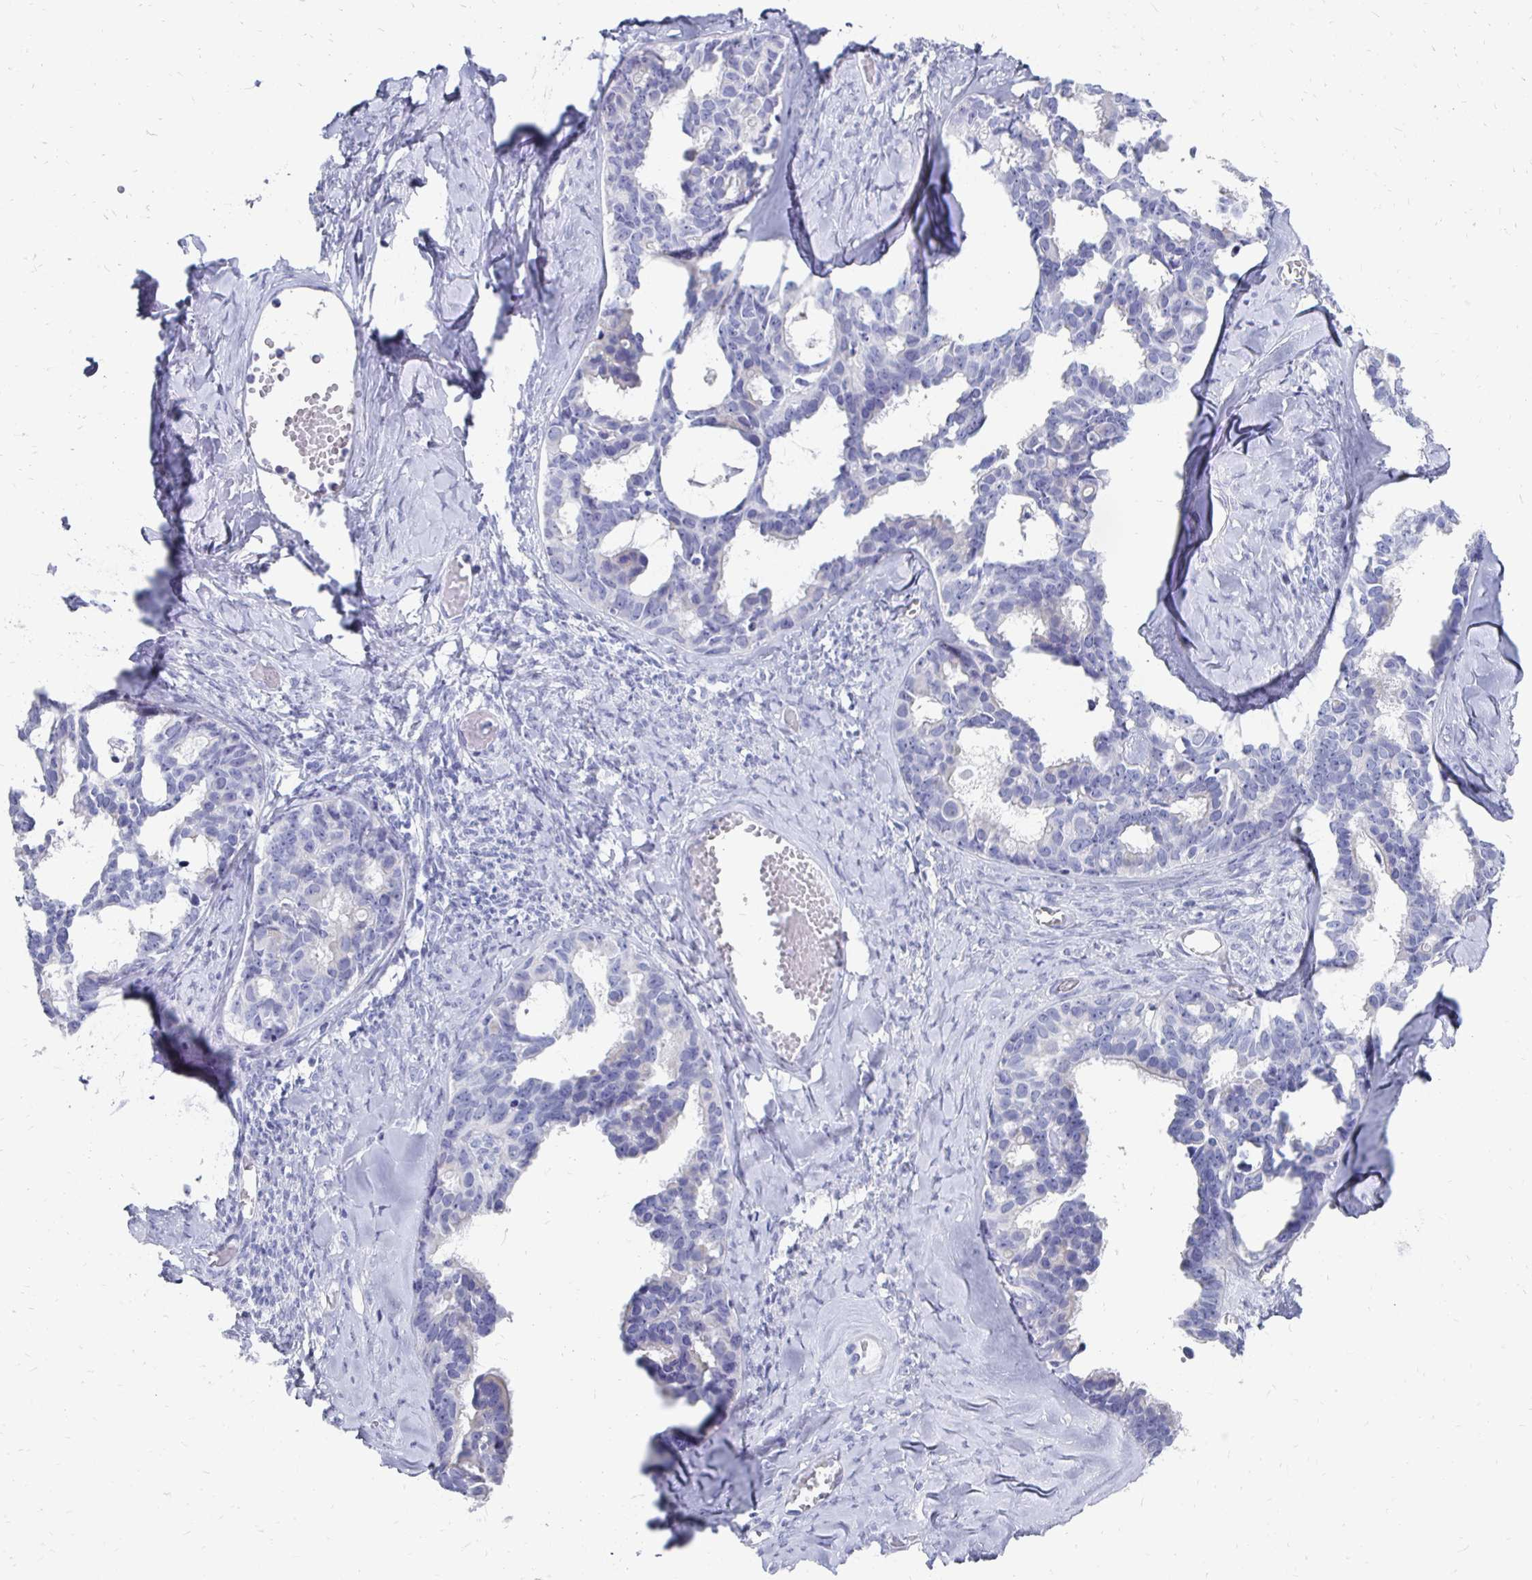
{"staining": {"intensity": "negative", "quantity": "none", "location": "none"}, "tissue": "ovarian cancer", "cell_type": "Tumor cells", "image_type": "cancer", "snomed": [{"axis": "morphology", "description": "Cystadenocarcinoma, serous, NOS"}, {"axis": "topography", "description": "Ovary"}], "caption": "DAB immunohistochemical staining of serous cystadenocarcinoma (ovarian) reveals no significant staining in tumor cells. (Stains: DAB immunohistochemistry (IHC) with hematoxylin counter stain, Microscopy: brightfield microscopy at high magnification).", "gene": "SYCP3", "patient": {"sex": "female", "age": 69}}